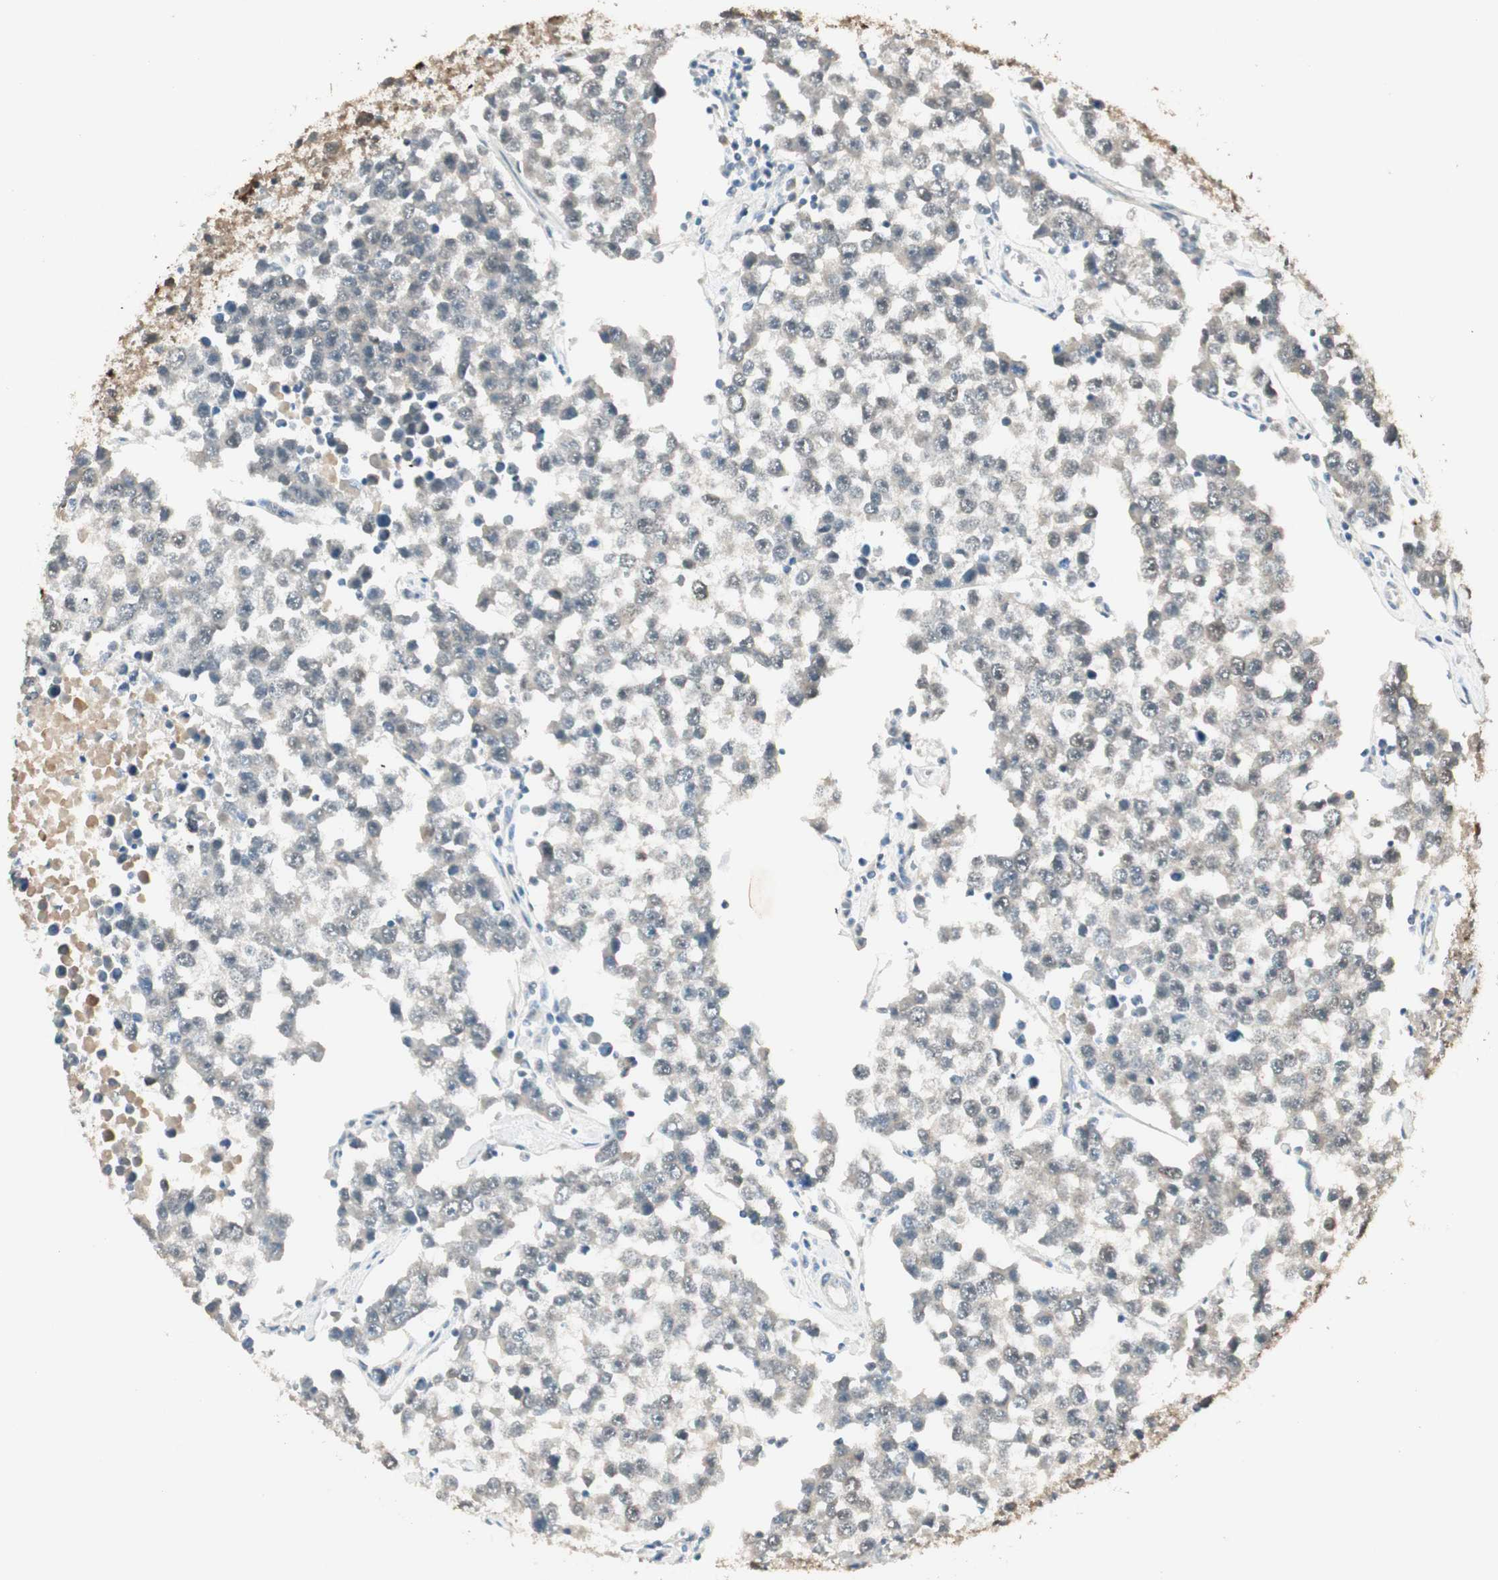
{"staining": {"intensity": "moderate", "quantity": ">75%", "location": "cytoplasmic/membranous"}, "tissue": "testis cancer", "cell_type": "Tumor cells", "image_type": "cancer", "snomed": [{"axis": "morphology", "description": "Seminoma, NOS"}, {"axis": "morphology", "description": "Carcinoma, Embryonal, NOS"}, {"axis": "topography", "description": "Testis"}], "caption": "This photomicrograph shows immunohistochemistry staining of human testis cancer (embryonal carcinoma), with medium moderate cytoplasmic/membranous expression in about >75% of tumor cells.", "gene": "USP5", "patient": {"sex": "male", "age": 52}}